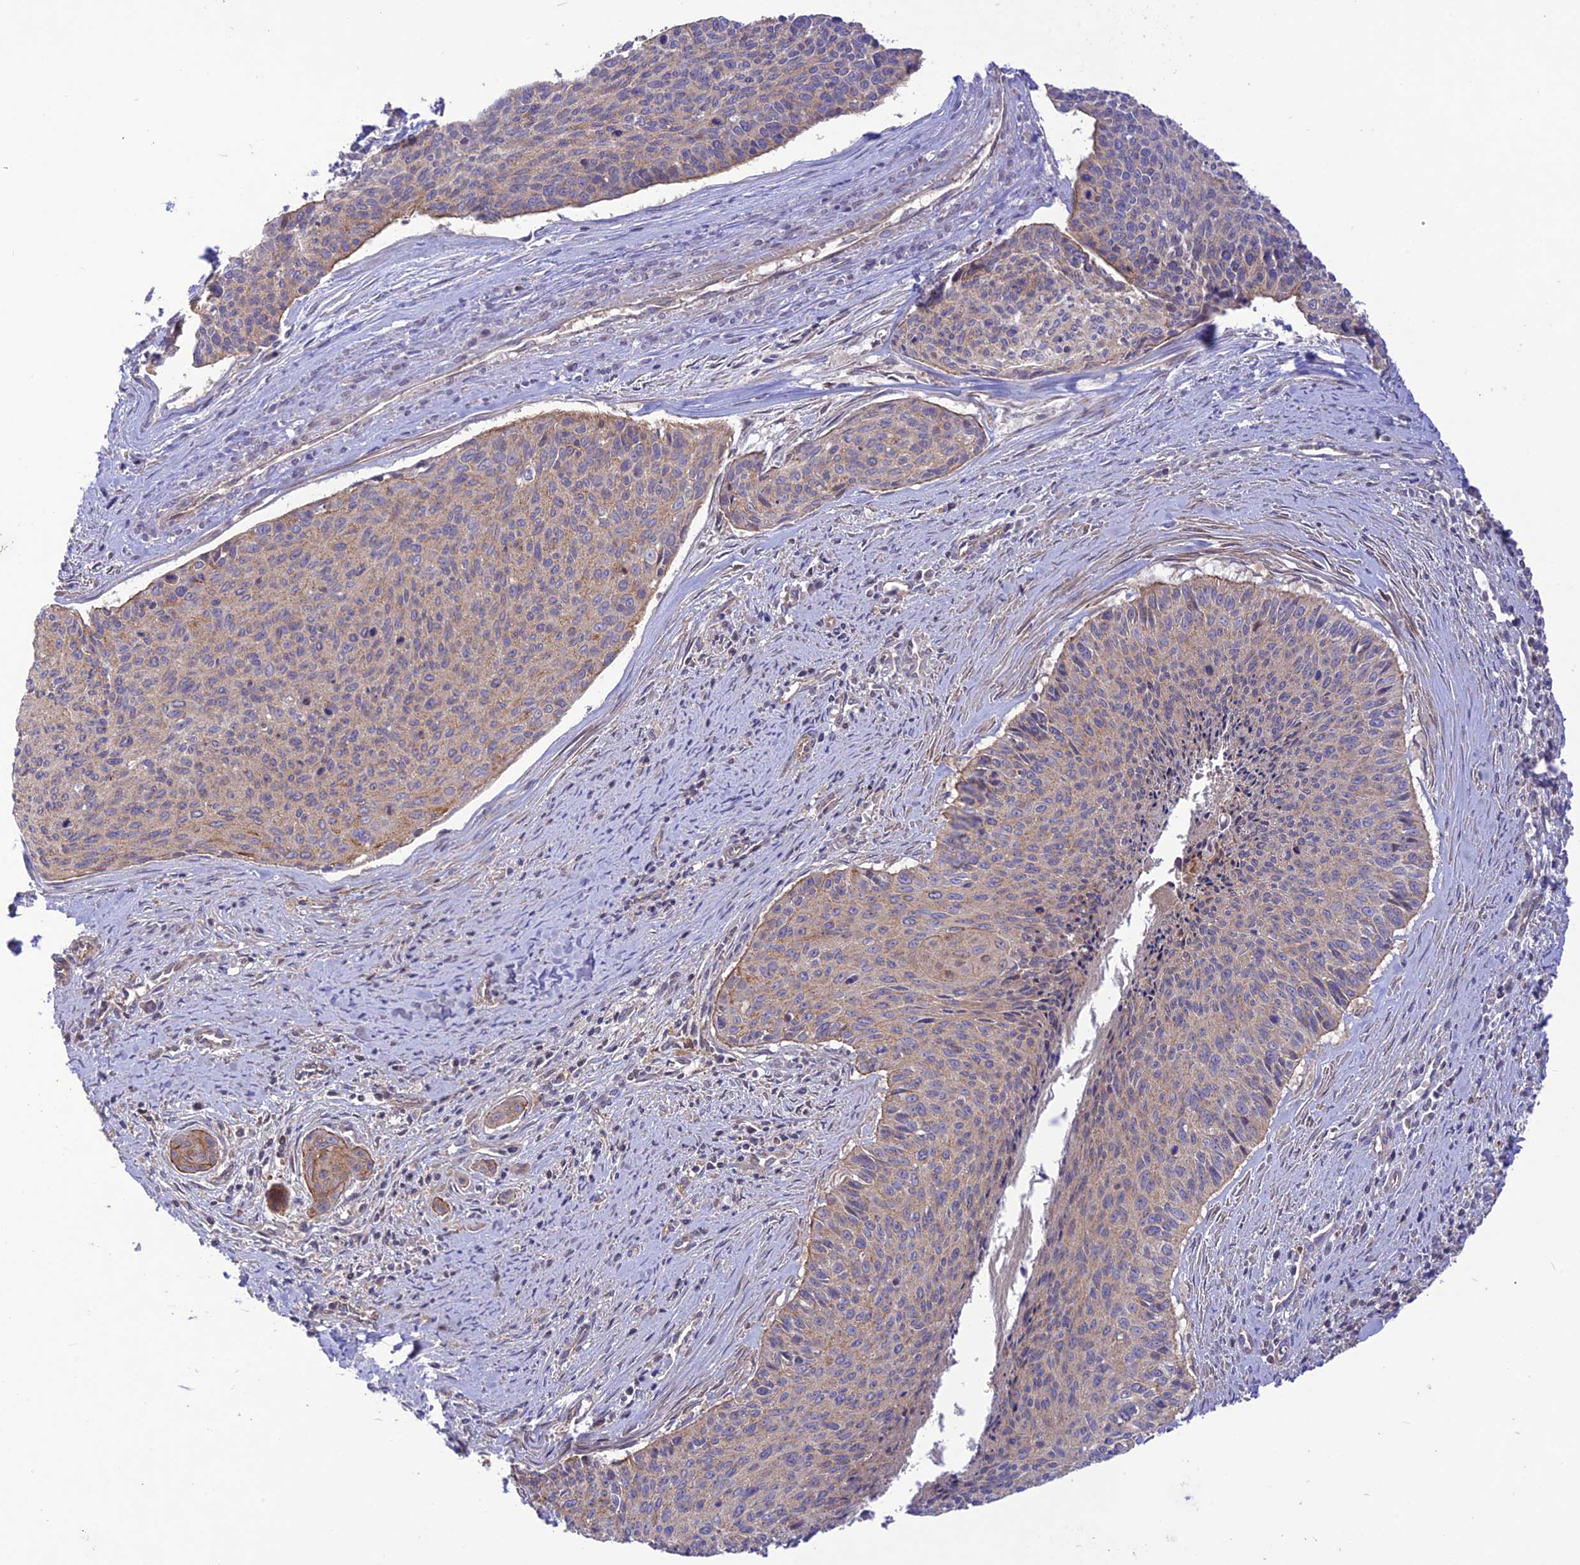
{"staining": {"intensity": "weak", "quantity": "25%-75%", "location": "cytoplasmic/membranous"}, "tissue": "cervical cancer", "cell_type": "Tumor cells", "image_type": "cancer", "snomed": [{"axis": "morphology", "description": "Squamous cell carcinoma, NOS"}, {"axis": "topography", "description": "Cervix"}], "caption": "The image exhibits staining of cervical cancer (squamous cell carcinoma), revealing weak cytoplasmic/membranous protein expression (brown color) within tumor cells.", "gene": "FCHSD1", "patient": {"sex": "female", "age": 55}}